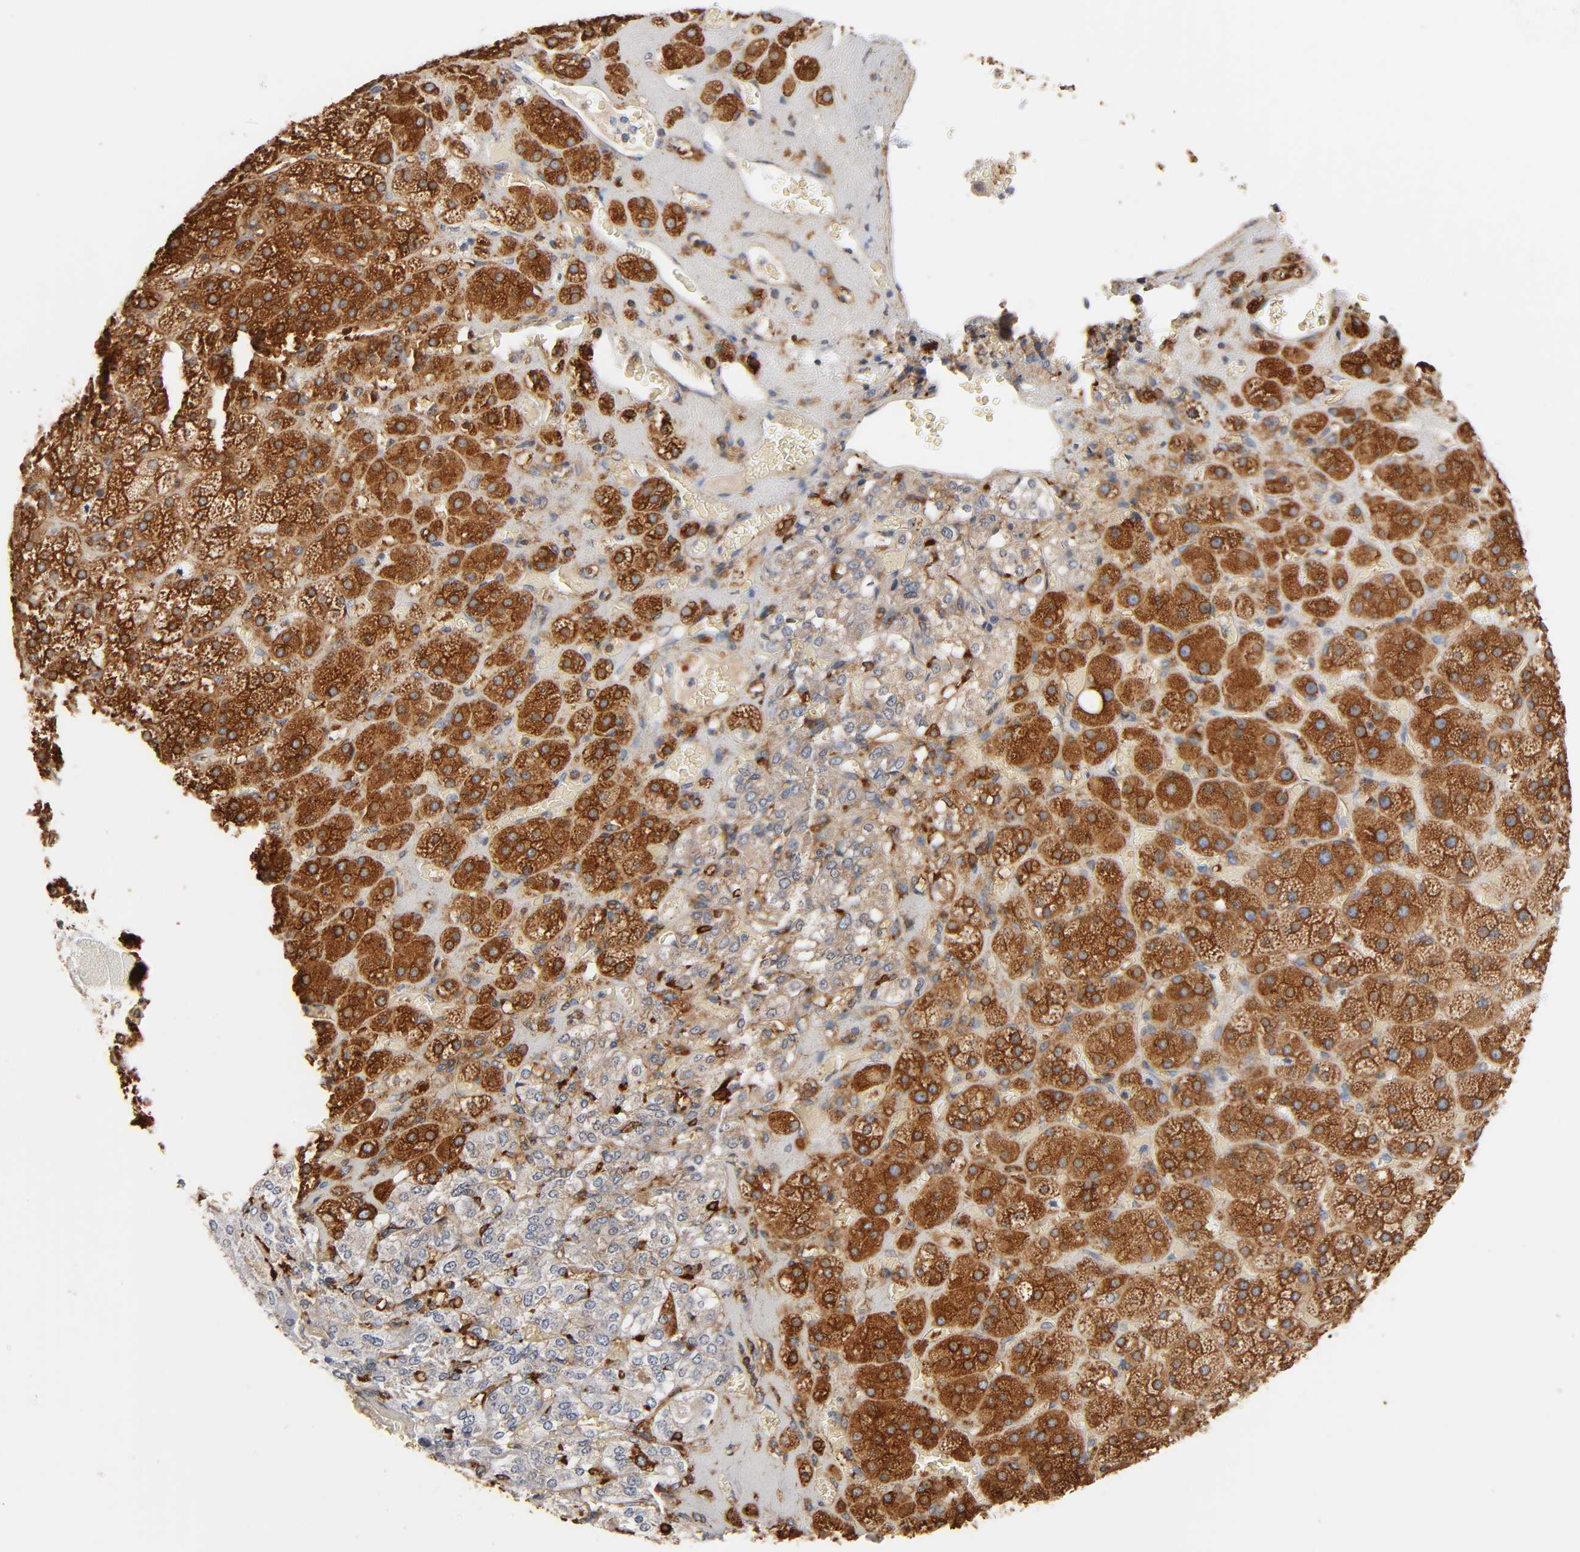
{"staining": {"intensity": "strong", "quantity": ">75%", "location": "cytoplasmic/membranous"}, "tissue": "adrenal gland", "cell_type": "Glandular cells", "image_type": "normal", "snomed": [{"axis": "morphology", "description": "Normal tissue, NOS"}, {"axis": "topography", "description": "Adrenal gland"}], "caption": "Glandular cells reveal high levels of strong cytoplasmic/membranous staining in about >75% of cells in unremarkable human adrenal gland.", "gene": "BIN1", "patient": {"sex": "female", "age": 71}}